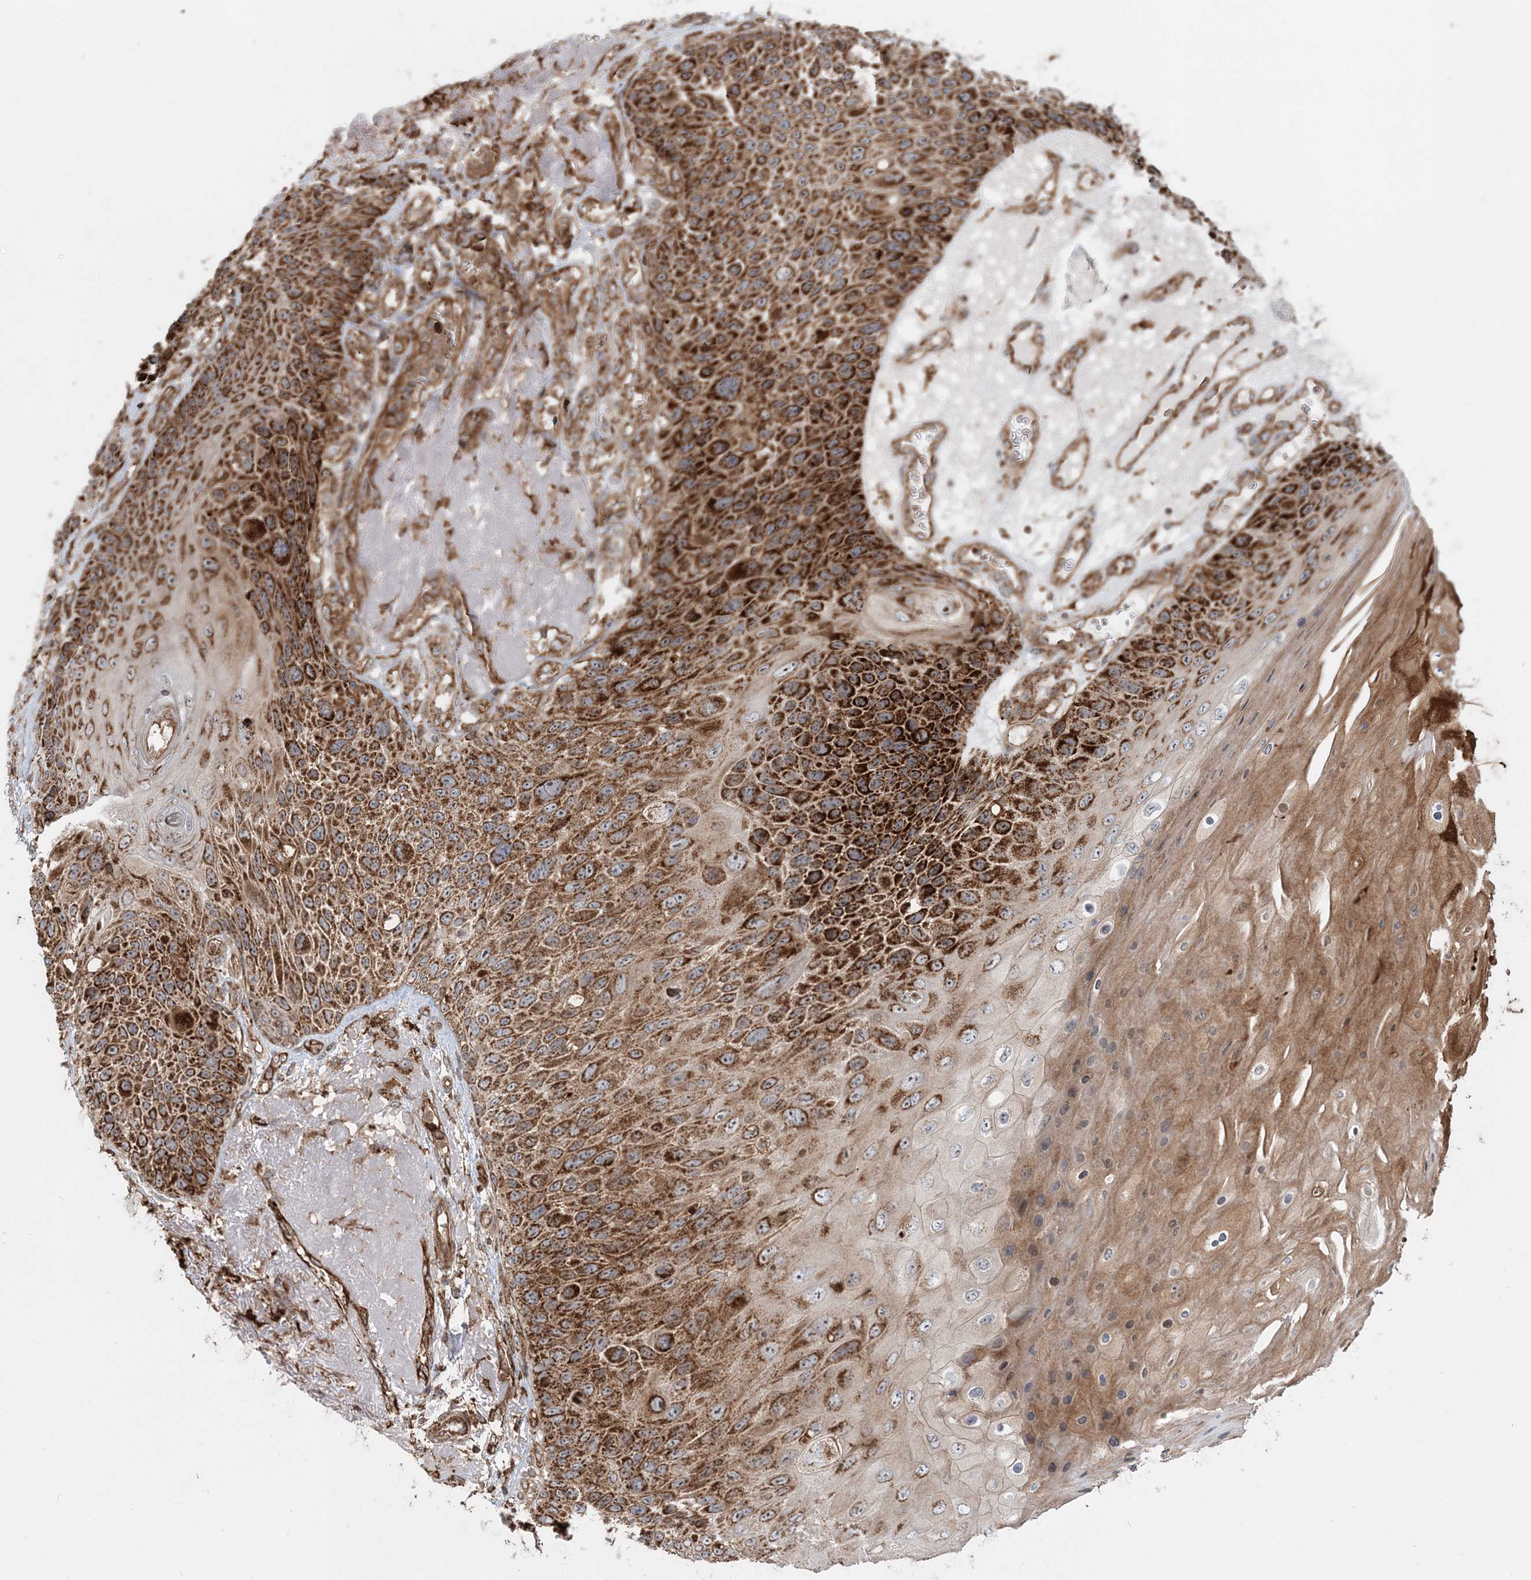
{"staining": {"intensity": "strong", "quantity": ">75%", "location": "cytoplasmic/membranous"}, "tissue": "skin cancer", "cell_type": "Tumor cells", "image_type": "cancer", "snomed": [{"axis": "morphology", "description": "Squamous cell carcinoma, NOS"}, {"axis": "topography", "description": "Skin"}], "caption": "Brown immunohistochemical staining in human skin cancer displays strong cytoplasmic/membranous staining in approximately >75% of tumor cells. The staining was performed using DAB (3,3'-diaminobenzidine), with brown indicating positive protein expression. Nuclei are stained blue with hematoxylin.", "gene": "LRPPRC", "patient": {"sex": "female", "age": 88}}